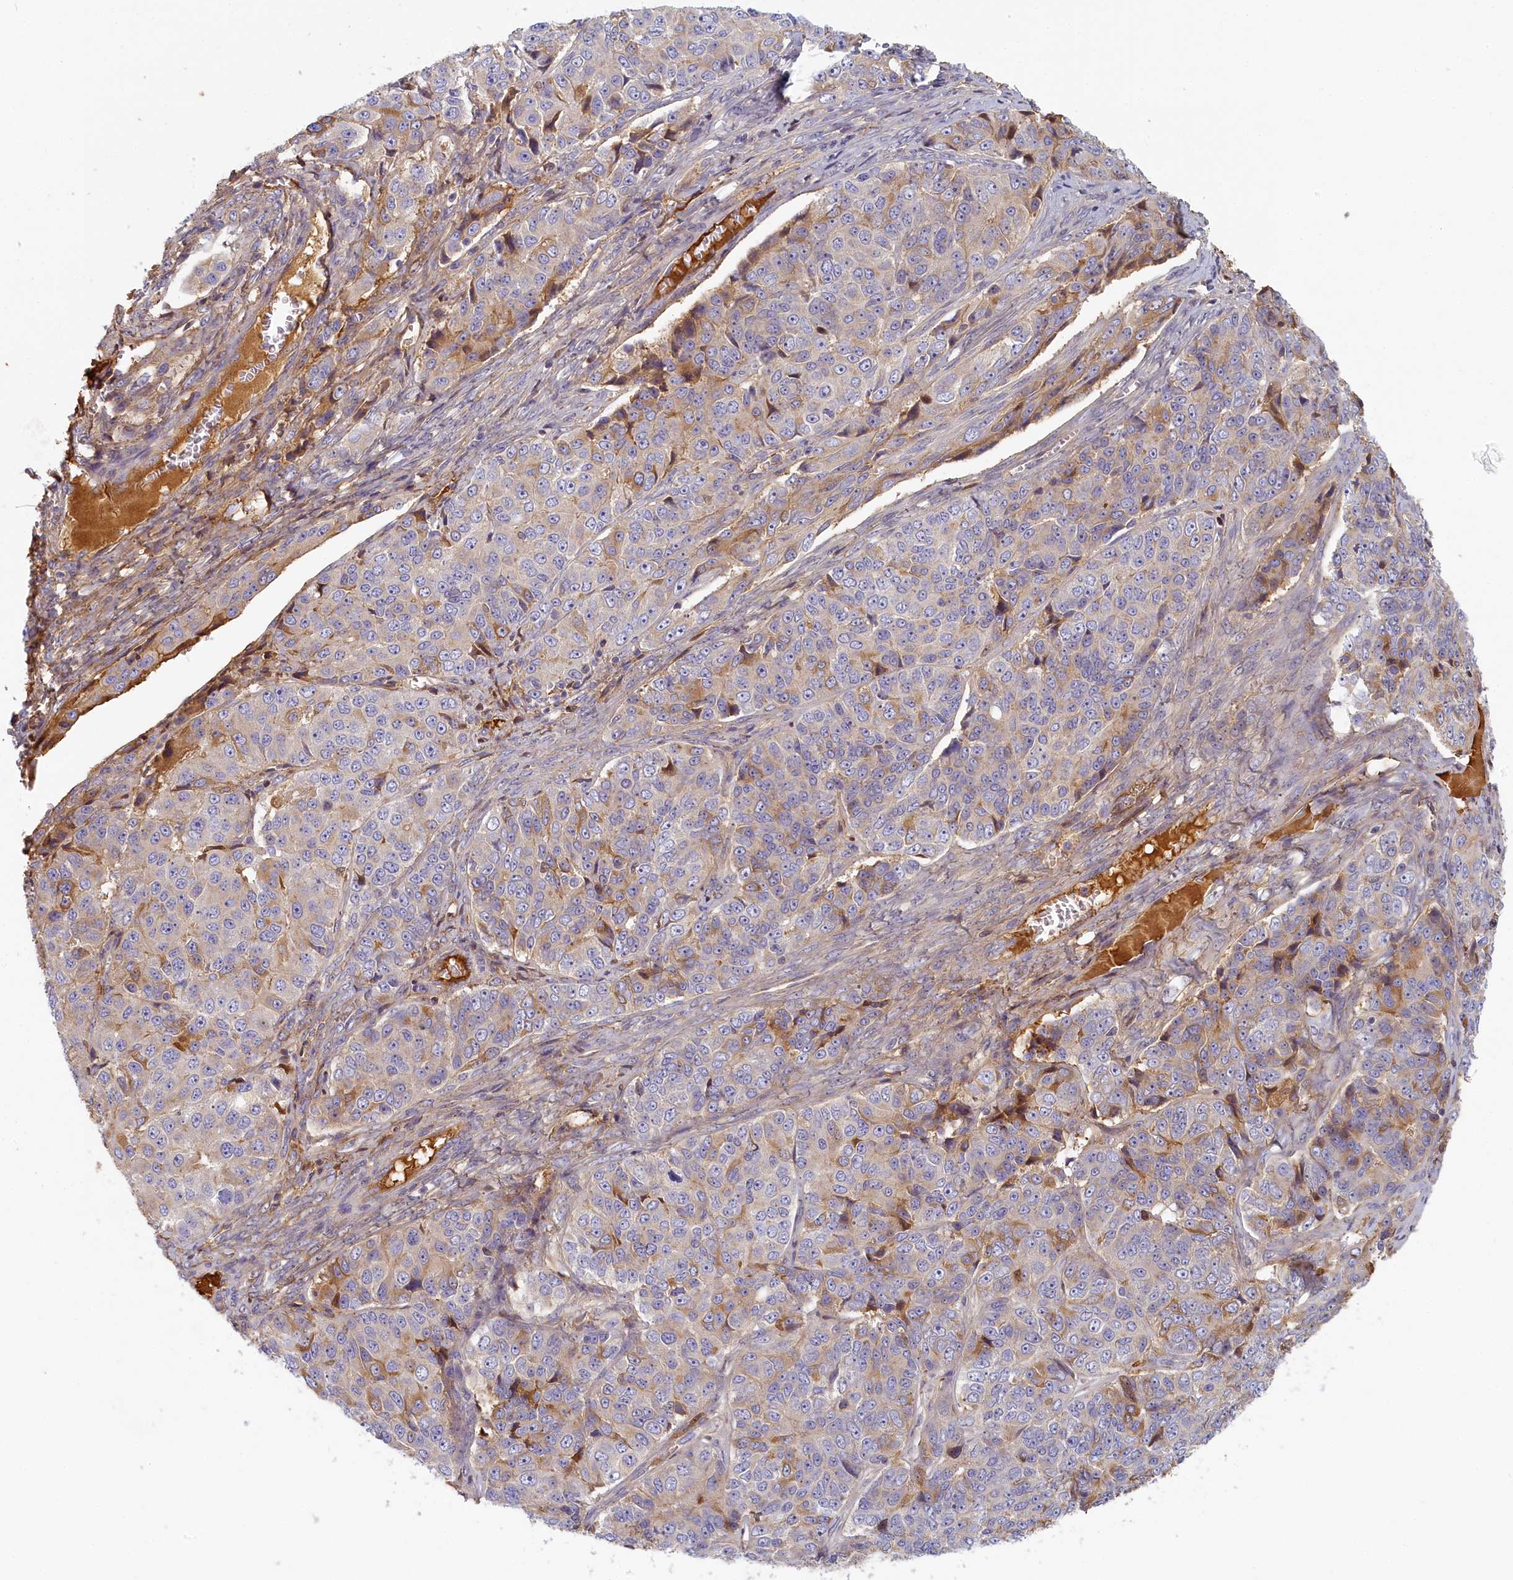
{"staining": {"intensity": "weak", "quantity": "<25%", "location": "cytoplasmic/membranous"}, "tissue": "ovarian cancer", "cell_type": "Tumor cells", "image_type": "cancer", "snomed": [{"axis": "morphology", "description": "Carcinoma, endometroid"}, {"axis": "topography", "description": "Ovary"}], "caption": "Tumor cells are negative for protein expression in human ovarian endometroid carcinoma.", "gene": "STX16", "patient": {"sex": "female", "age": 51}}